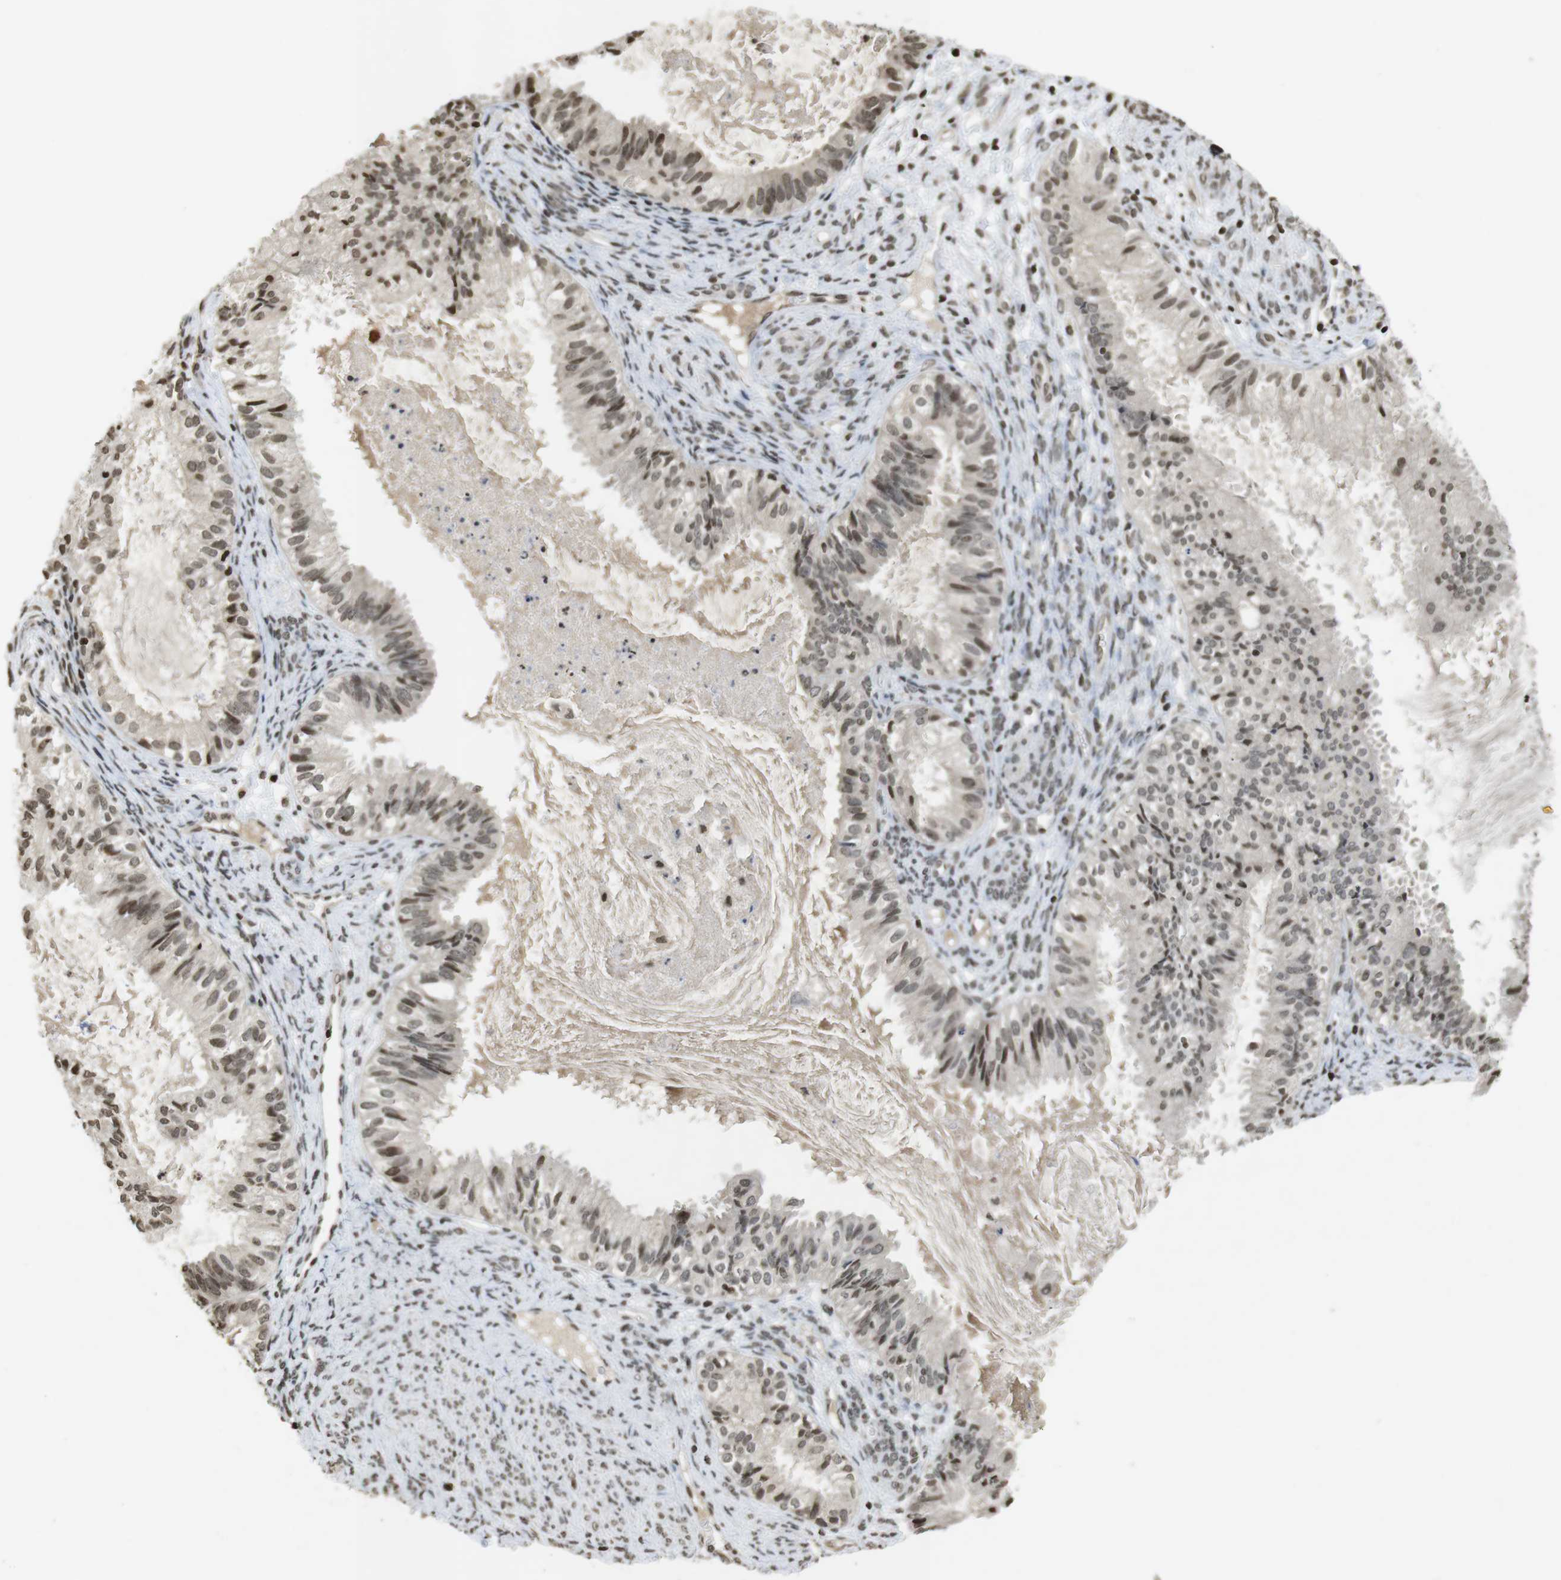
{"staining": {"intensity": "weak", "quantity": ">75%", "location": "cytoplasmic/membranous,nuclear"}, "tissue": "cervical cancer", "cell_type": "Tumor cells", "image_type": "cancer", "snomed": [{"axis": "morphology", "description": "Normal tissue, NOS"}, {"axis": "morphology", "description": "Adenocarcinoma, NOS"}, {"axis": "topography", "description": "Cervix"}, {"axis": "topography", "description": "Endometrium"}], "caption": "Cervical adenocarcinoma stained with DAB (3,3'-diaminobenzidine) IHC demonstrates low levels of weak cytoplasmic/membranous and nuclear expression in about >75% of tumor cells. (Brightfield microscopy of DAB IHC at high magnification).", "gene": "FOXA3", "patient": {"sex": "female", "age": 86}}